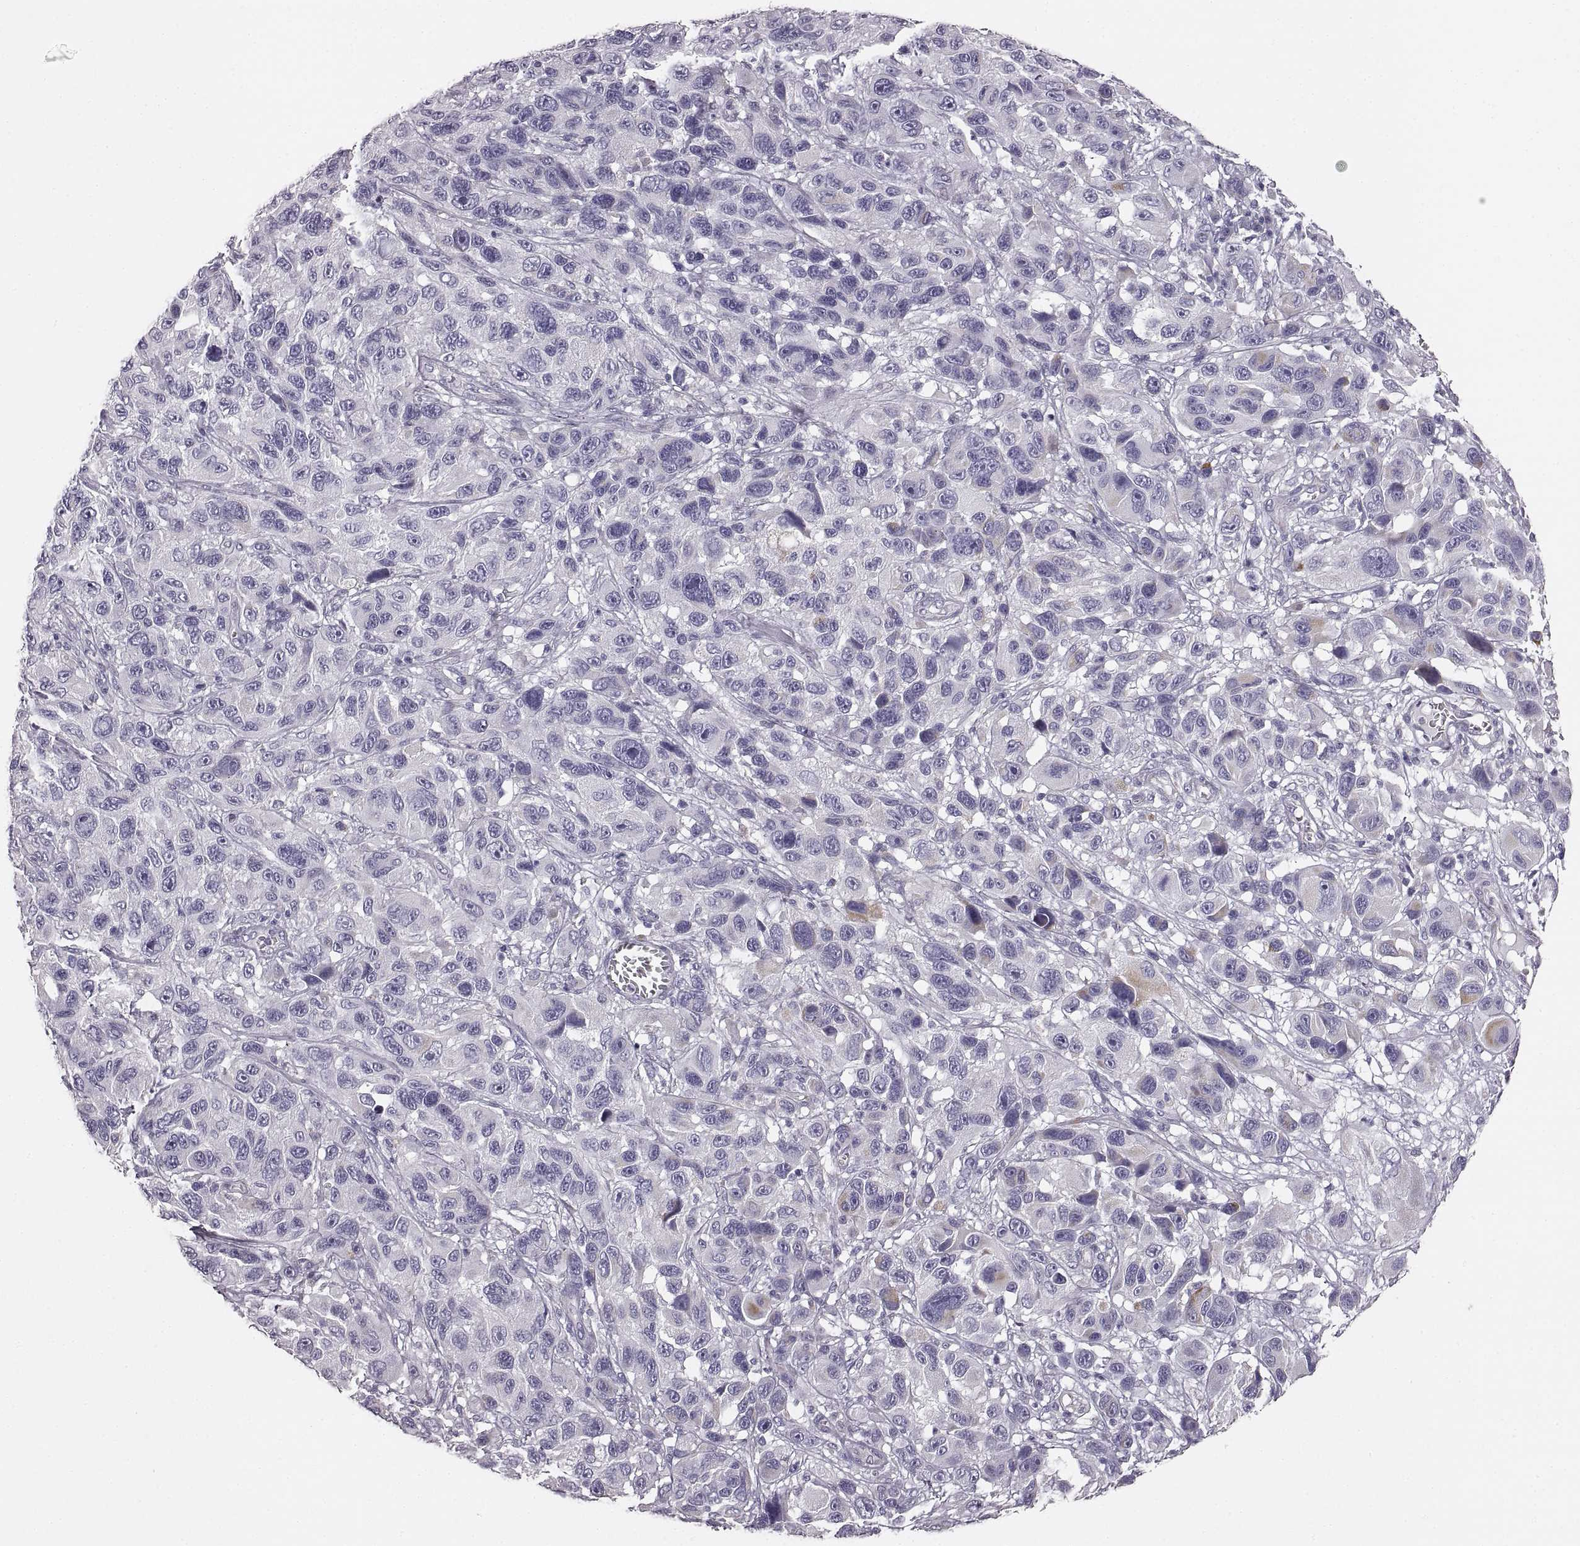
{"staining": {"intensity": "negative", "quantity": "none", "location": "none"}, "tissue": "melanoma", "cell_type": "Tumor cells", "image_type": "cancer", "snomed": [{"axis": "morphology", "description": "Malignant melanoma, NOS"}, {"axis": "topography", "description": "Skin"}], "caption": "Melanoma was stained to show a protein in brown. There is no significant positivity in tumor cells.", "gene": "RDH13", "patient": {"sex": "male", "age": 53}}